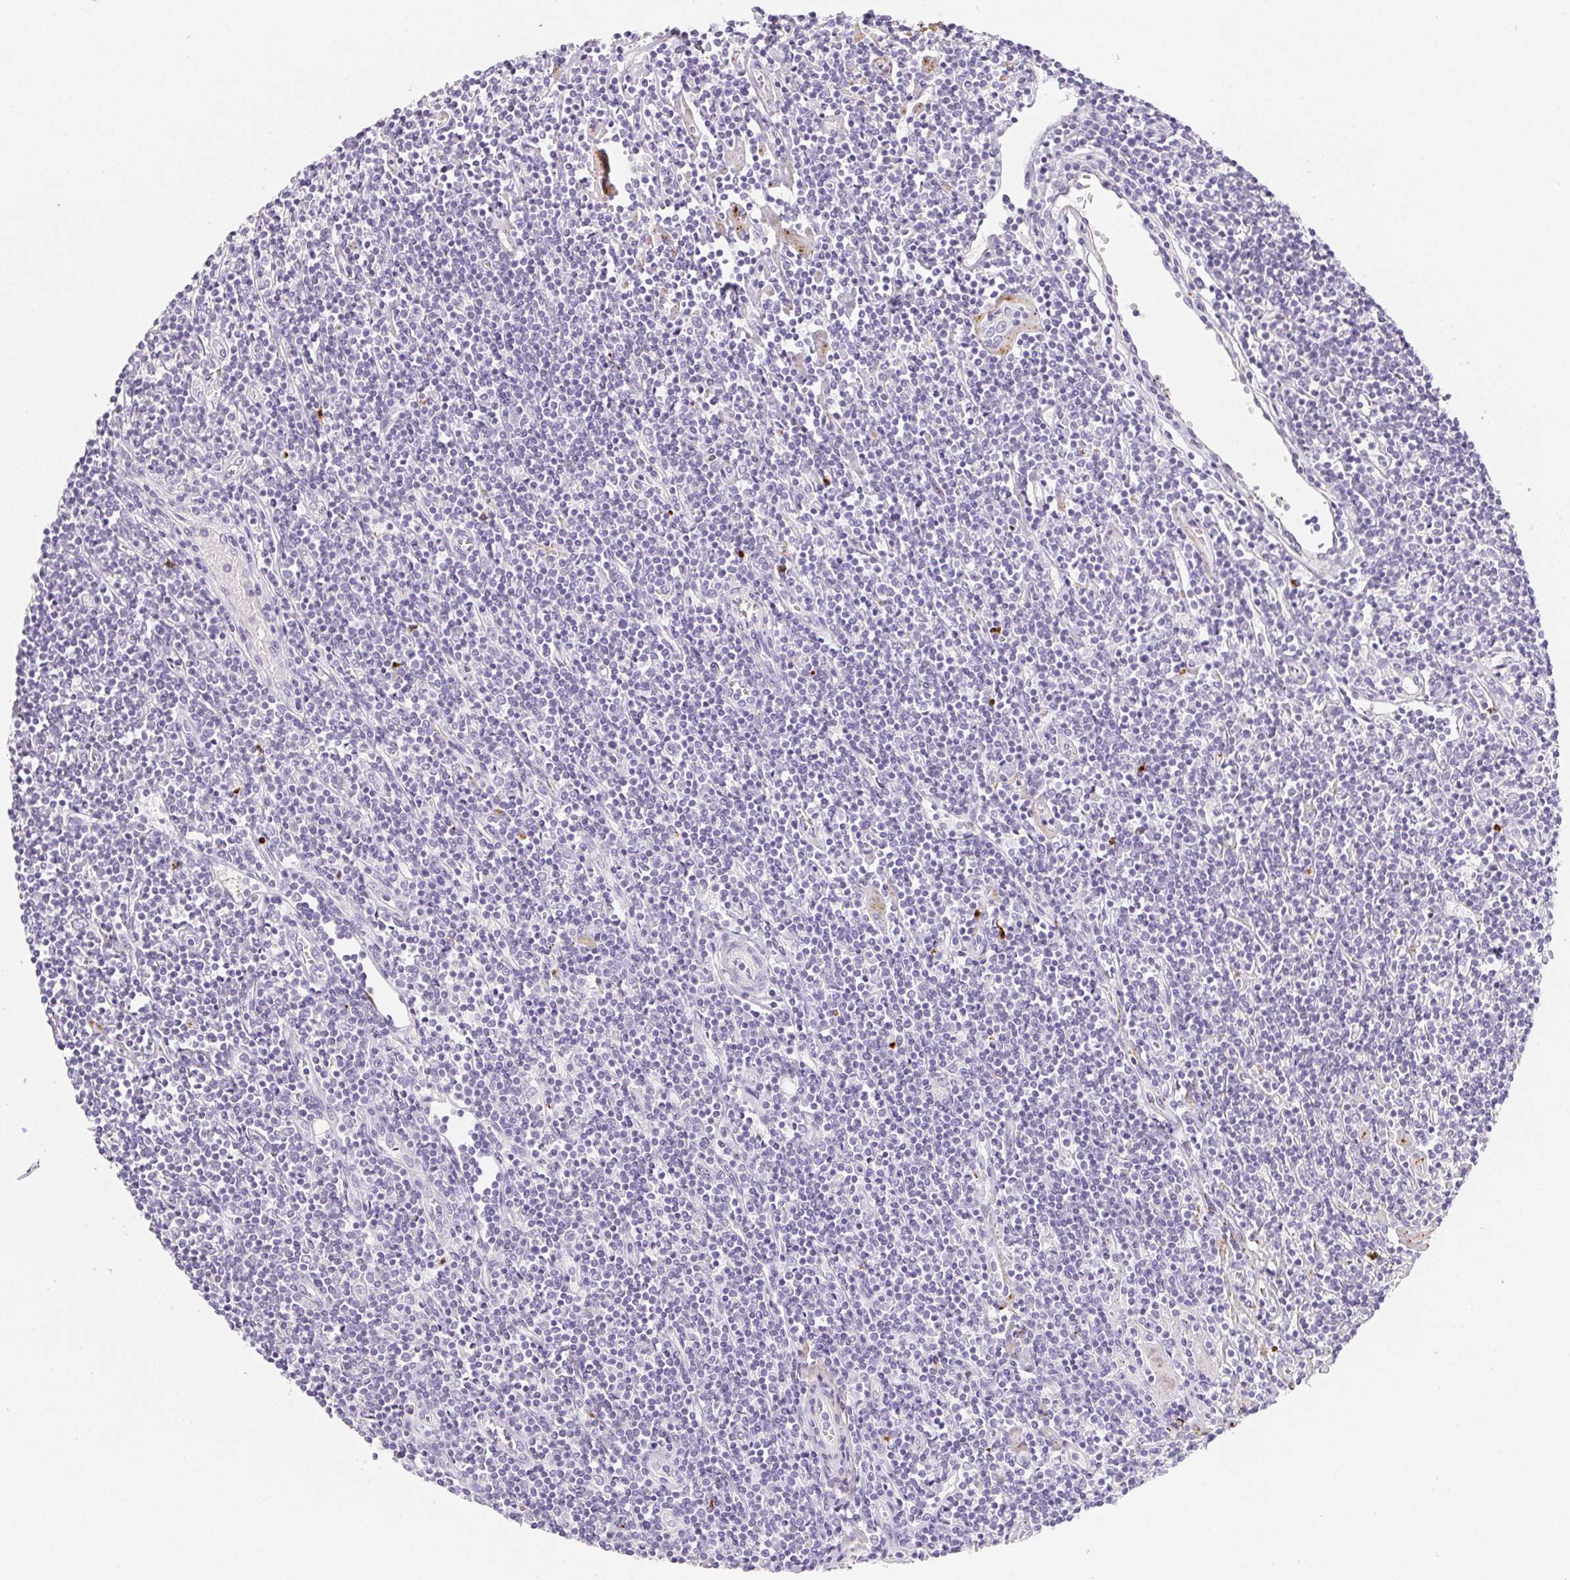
{"staining": {"intensity": "negative", "quantity": "none", "location": "none"}, "tissue": "lymphoma", "cell_type": "Tumor cells", "image_type": "cancer", "snomed": [{"axis": "morphology", "description": "Hodgkin's disease, NOS"}, {"axis": "topography", "description": "Lymph node"}], "caption": "Immunohistochemistry of lymphoma exhibits no staining in tumor cells. (Brightfield microscopy of DAB (3,3'-diaminobenzidine) immunohistochemistry (IHC) at high magnification).", "gene": "MYL4", "patient": {"sex": "male", "age": 40}}